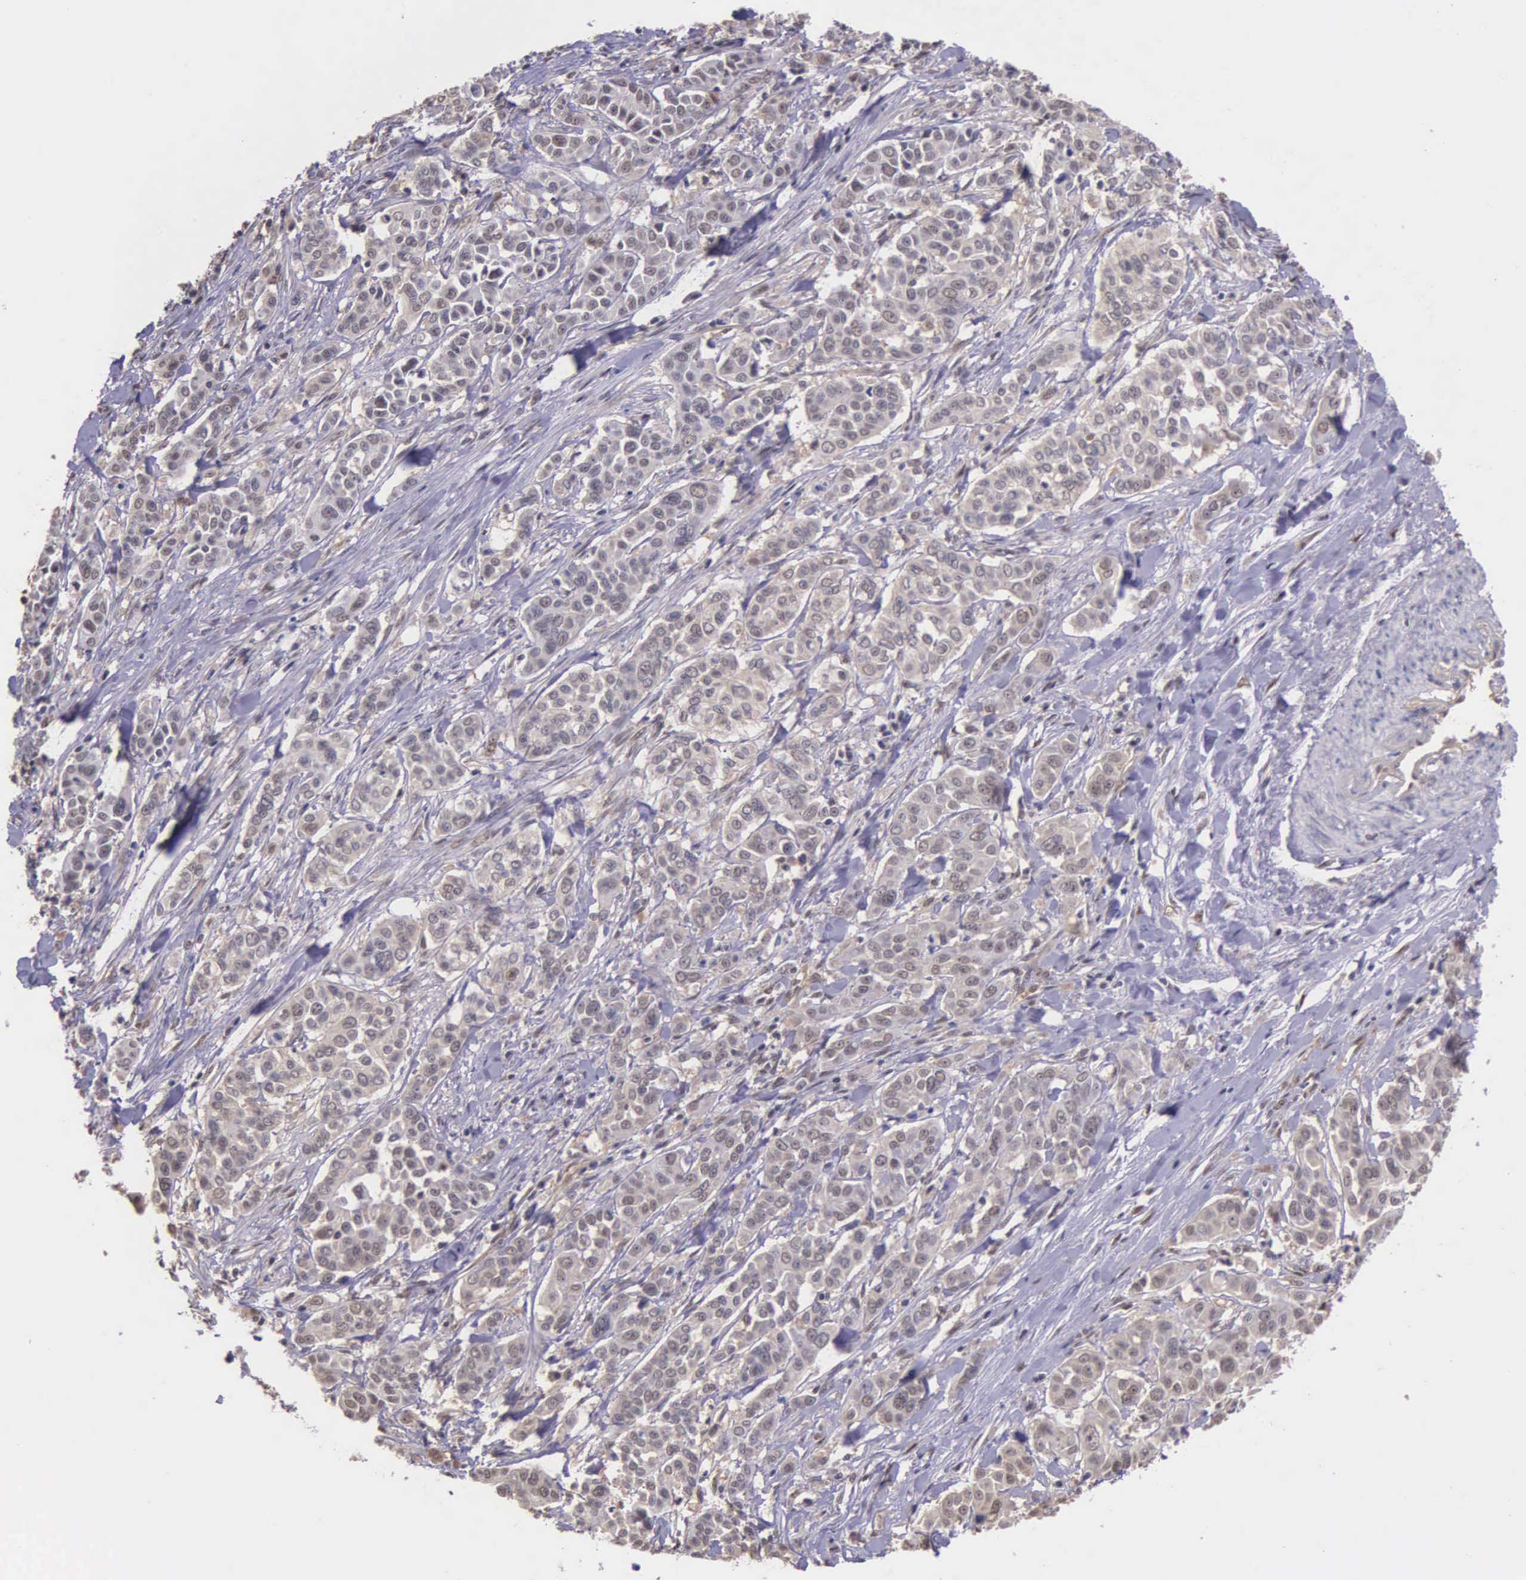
{"staining": {"intensity": "weak", "quantity": ">75%", "location": "cytoplasmic/membranous,nuclear"}, "tissue": "pancreatic cancer", "cell_type": "Tumor cells", "image_type": "cancer", "snomed": [{"axis": "morphology", "description": "Adenocarcinoma, NOS"}, {"axis": "topography", "description": "Pancreas"}], "caption": "Pancreatic adenocarcinoma was stained to show a protein in brown. There is low levels of weak cytoplasmic/membranous and nuclear expression in about >75% of tumor cells. (DAB (3,3'-diaminobenzidine) IHC, brown staining for protein, blue staining for nuclei).", "gene": "PSMC1", "patient": {"sex": "female", "age": 52}}